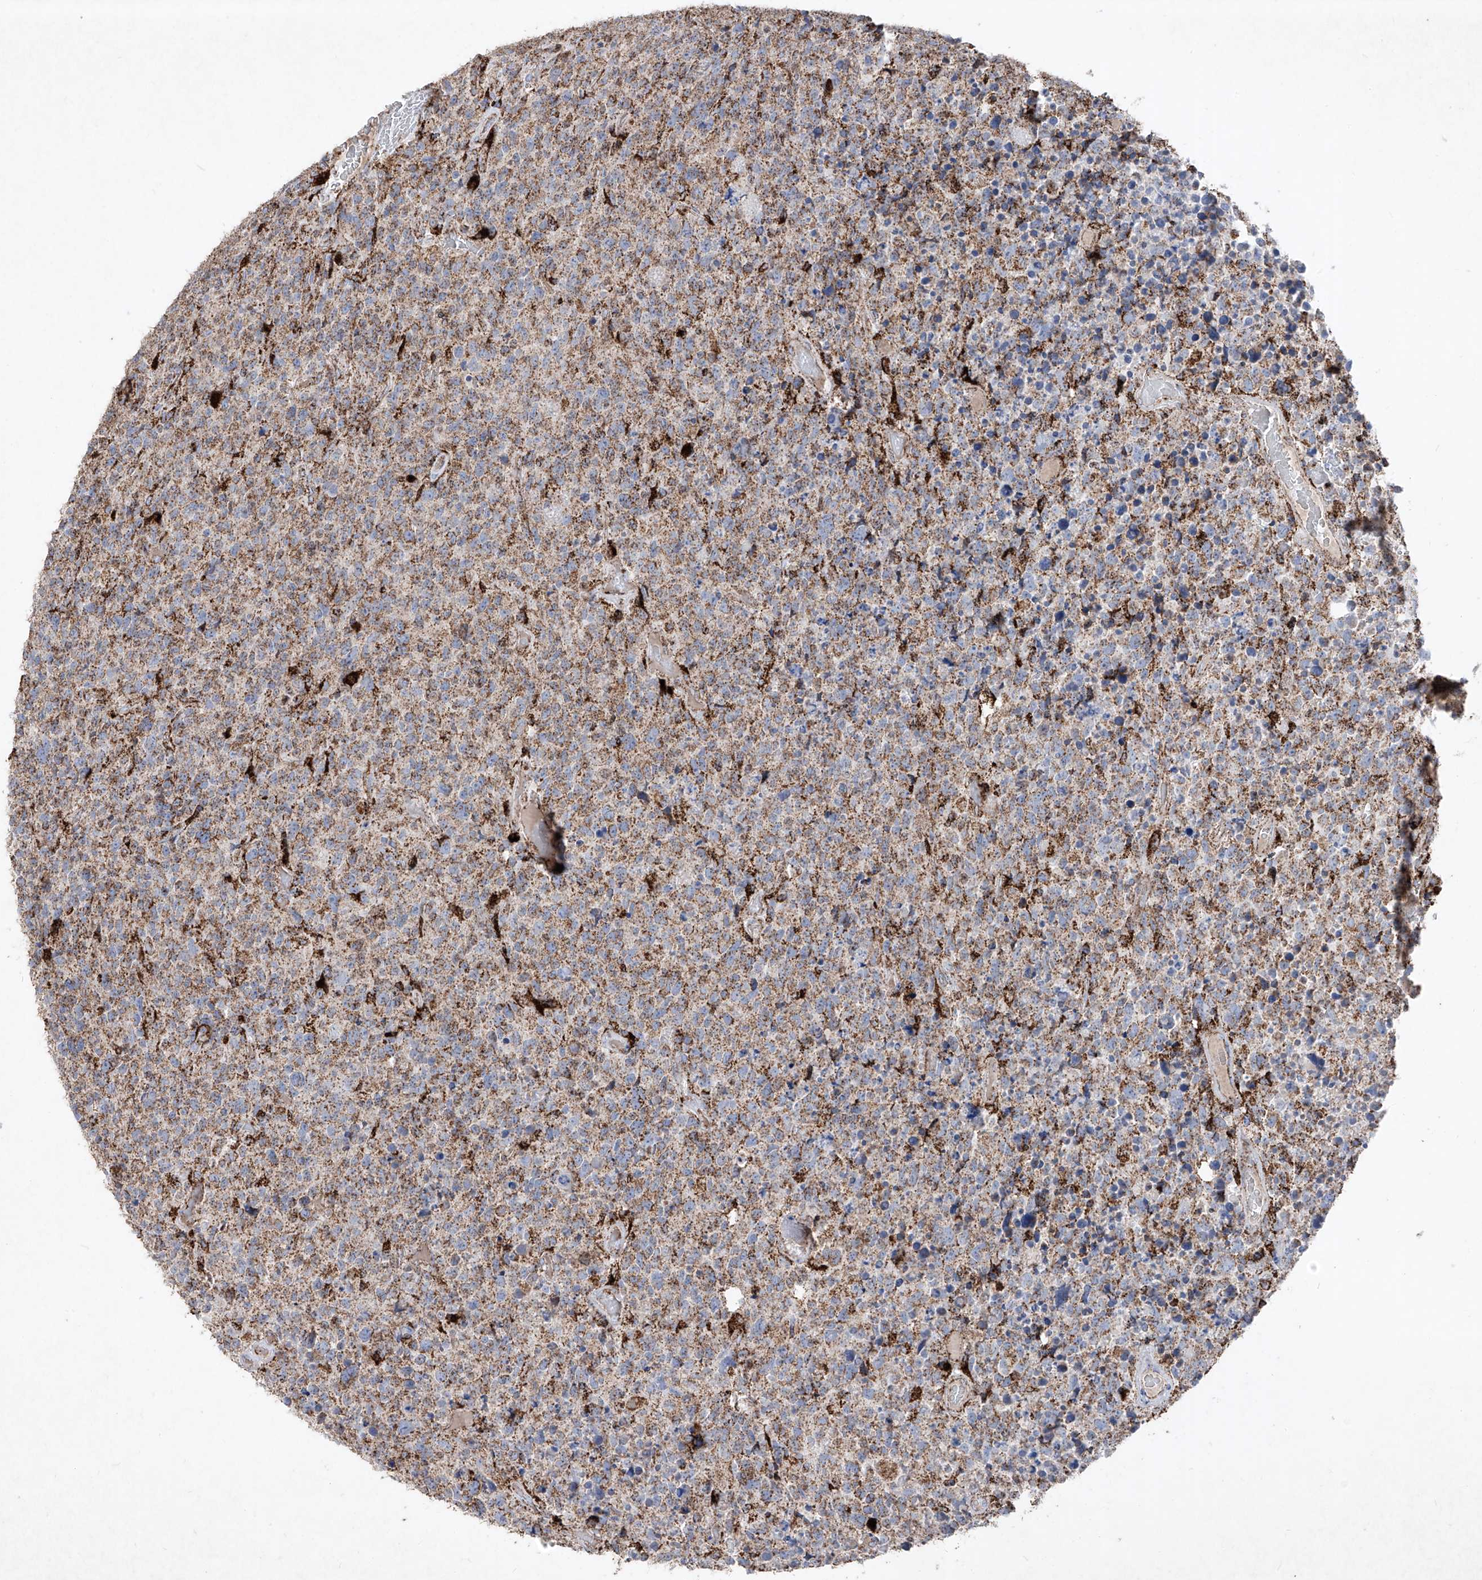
{"staining": {"intensity": "moderate", "quantity": ">75%", "location": "cytoplasmic/membranous"}, "tissue": "glioma", "cell_type": "Tumor cells", "image_type": "cancer", "snomed": [{"axis": "morphology", "description": "Glioma, malignant, High grade"}, {"axis": "topography", "description": "Brain"}], "caption": "Protein expression analysis of human high-grade glioma (malignant) reveals moderate cytoplasmic/membranous positivity in about >75% of tumor cells. The protein is stained brown, and the nuclei are stained in blue (DAB IHC with brightfield microscopy, high magnification).", "gene": "ABCD3", "patient": {"sex": "male", "age": 69}}